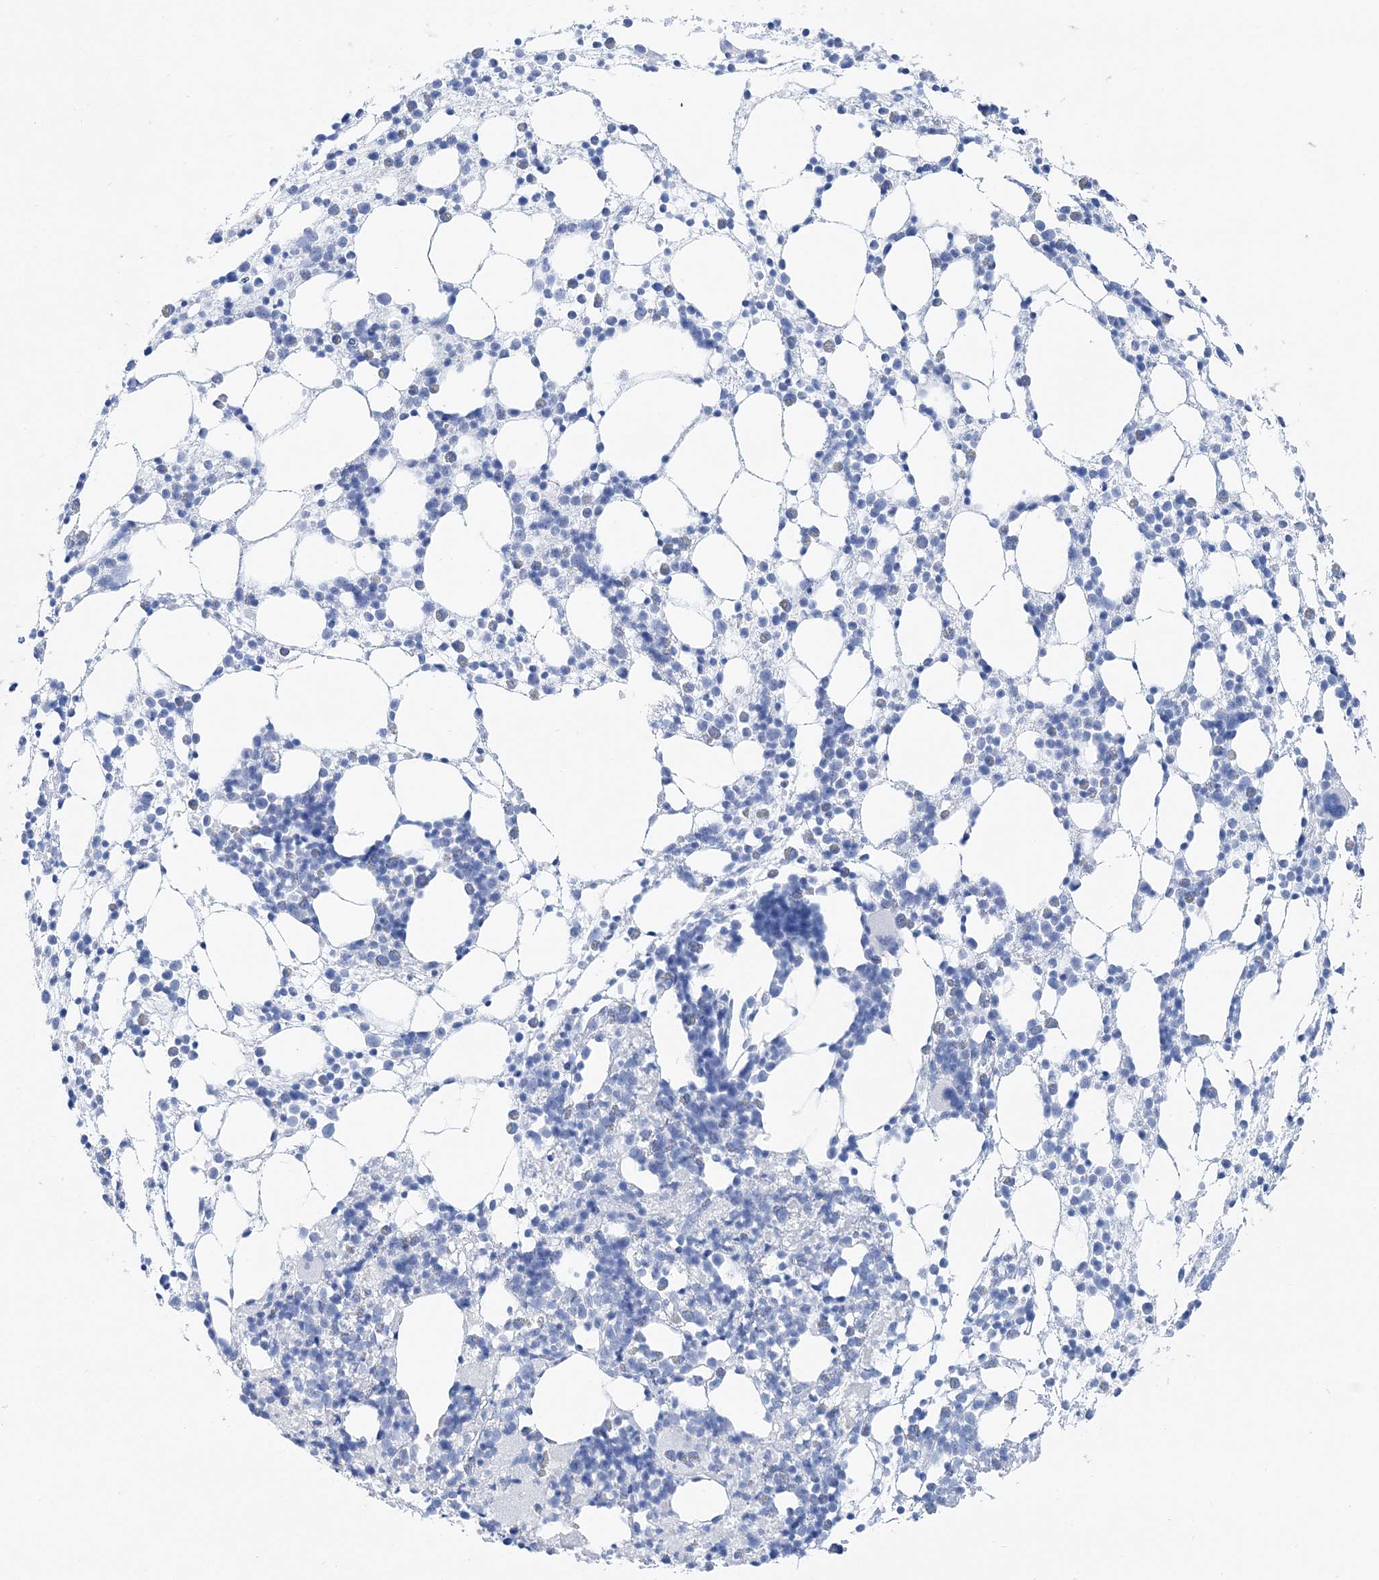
{"staining": {"intensity": "negative", "quantity": "none", "location": "none"}, "tissue": "bone marrow", "cell_type": "Hematopoietic cells", "image_type": "normal", "snomed": [{"axis": "morphology", "description": "Normal tissue, NOS"}, {"axis": "topography", "description": "Bone marrow"}], "caption": "This is a micrograph of immunohistochemistry (IHC) staining of normal bone marrow, which shows no staining in hematopoietic cells.", "gene": "TSPYL6", "patient": {"sex": "female", "age": 57}}